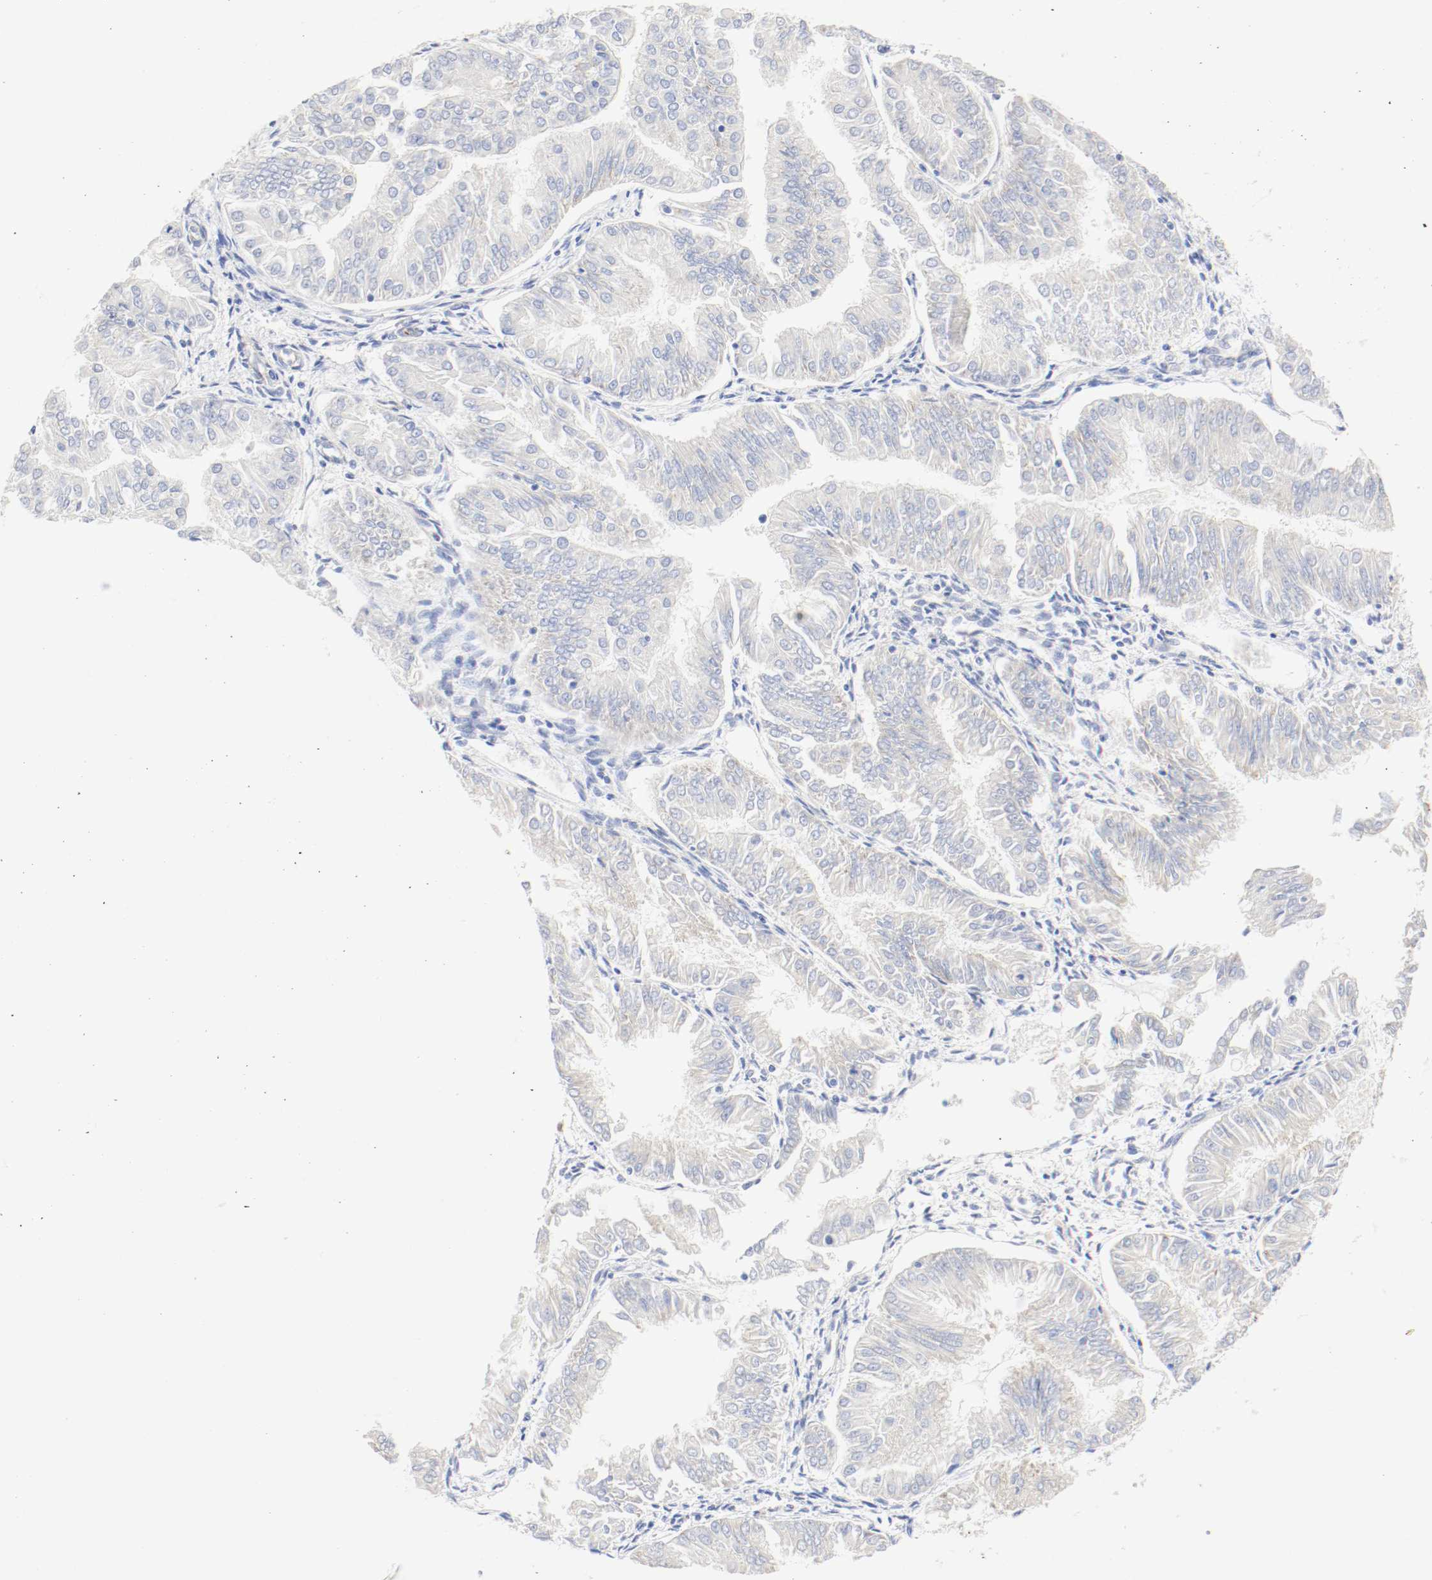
{"staining": {"intensity": "weak", "quantity": "<25%", "location": "cytoplasmic/membranous"}, "tissue": "endometrial cancer", "cell_type": "Tumor cells", "image_type": "cancer", "snomed": [{"axis": "morphology", "description": "Adenocarcinoma, NOS"}, {"axis": "topography", "description": "Endometrium"}], "caption": "Tumor cells are negative for protein expression in human adenocarcinoma (endometrial).", "gene": "GIT1", "patient": {"sex": "female", "age": 53}}